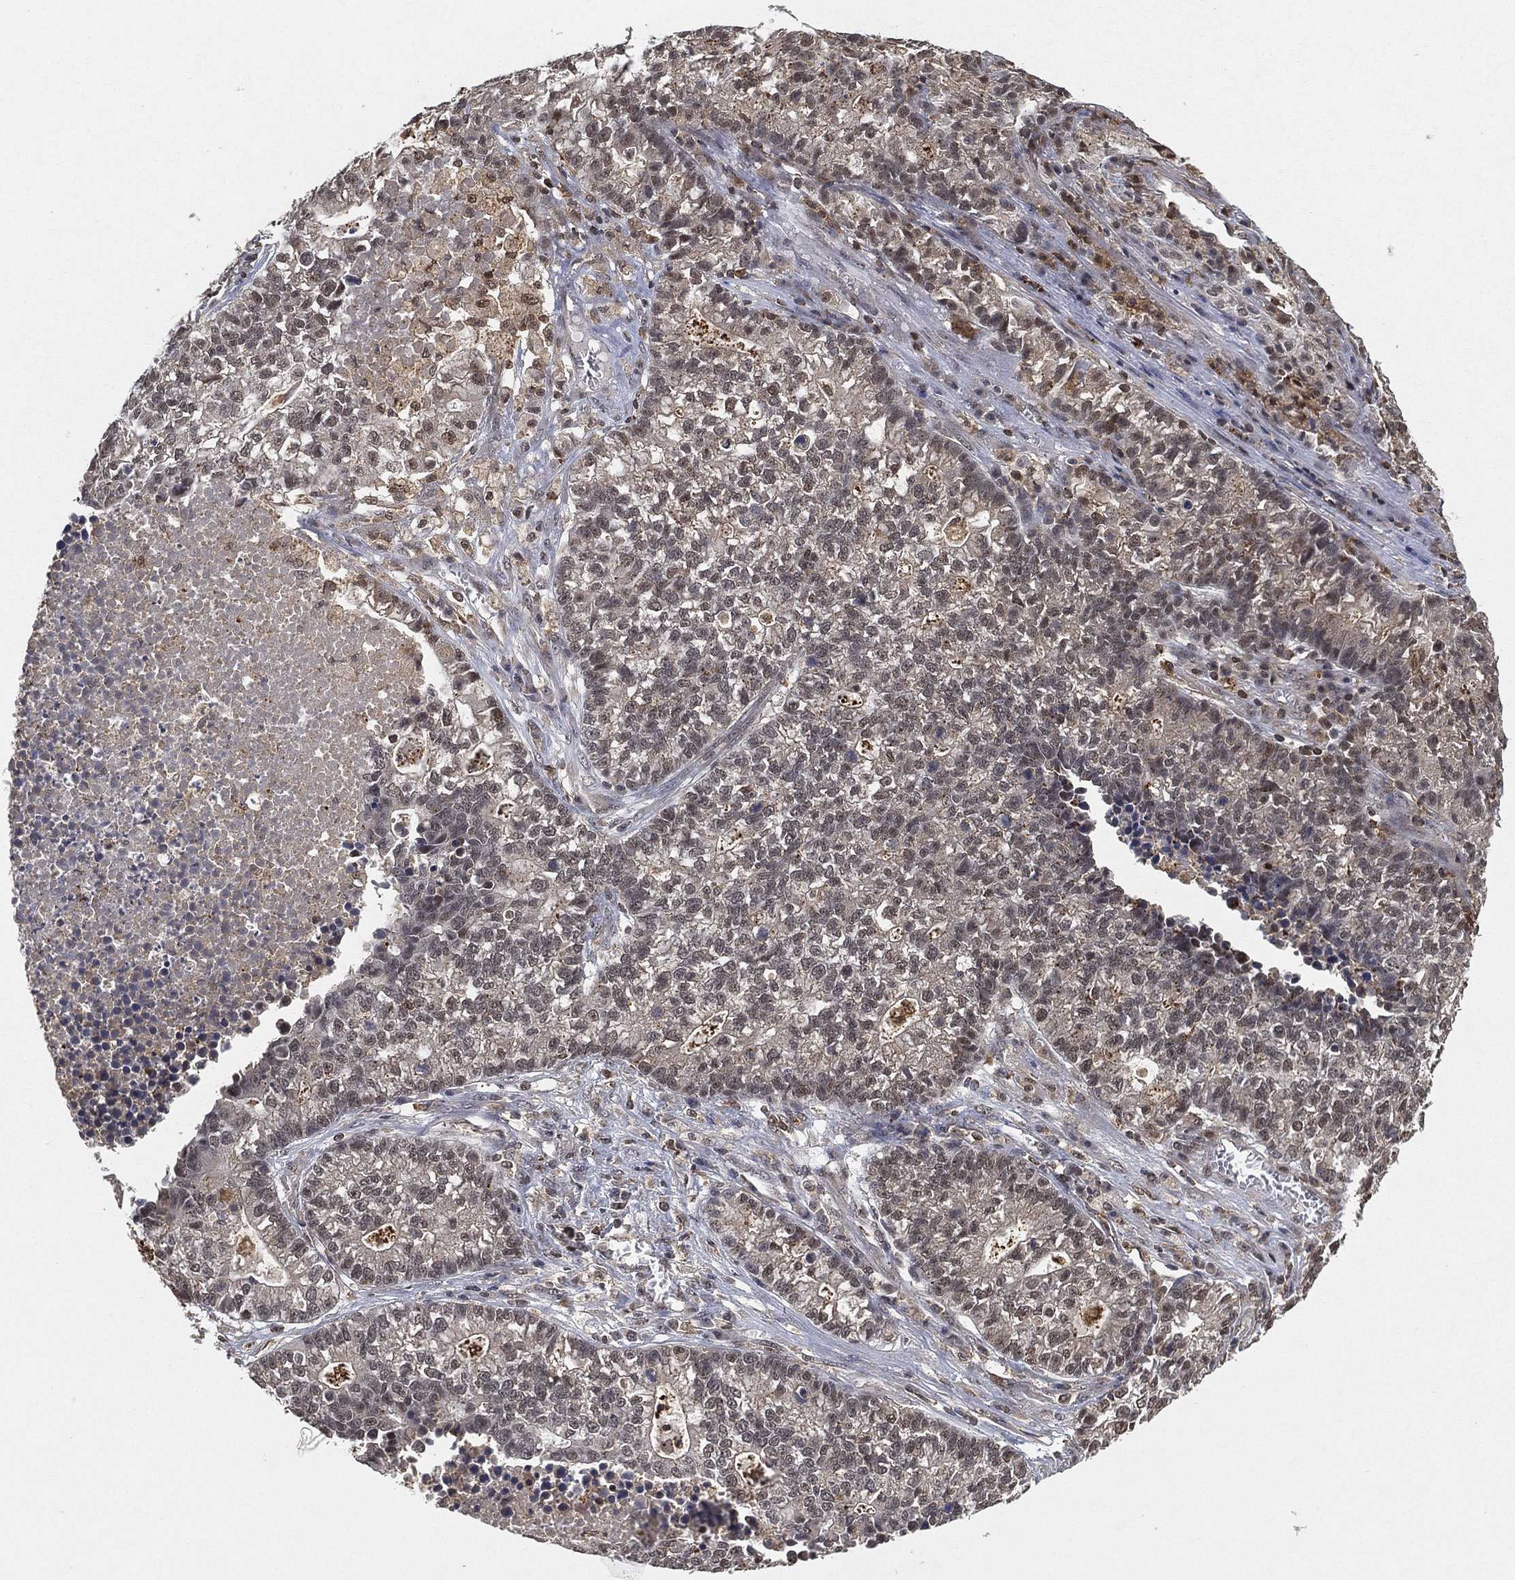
{"staining": {"intensity": "negative", "quantity": "none", "location": "none"}, "tissue": "lung cancer", "cell_type": "Tumor cells", "image_type": "cancer", "snomed": [{"axis": "morphology", "description": "Adenocarcinoma, NOS"}, {"axis": "topography", "description": "Lung"}], "caption": "Tumor cells show no significant positivity in lung cancer.", "gene": "WDR26", "patient": {"sex": "male", "age": 57}}